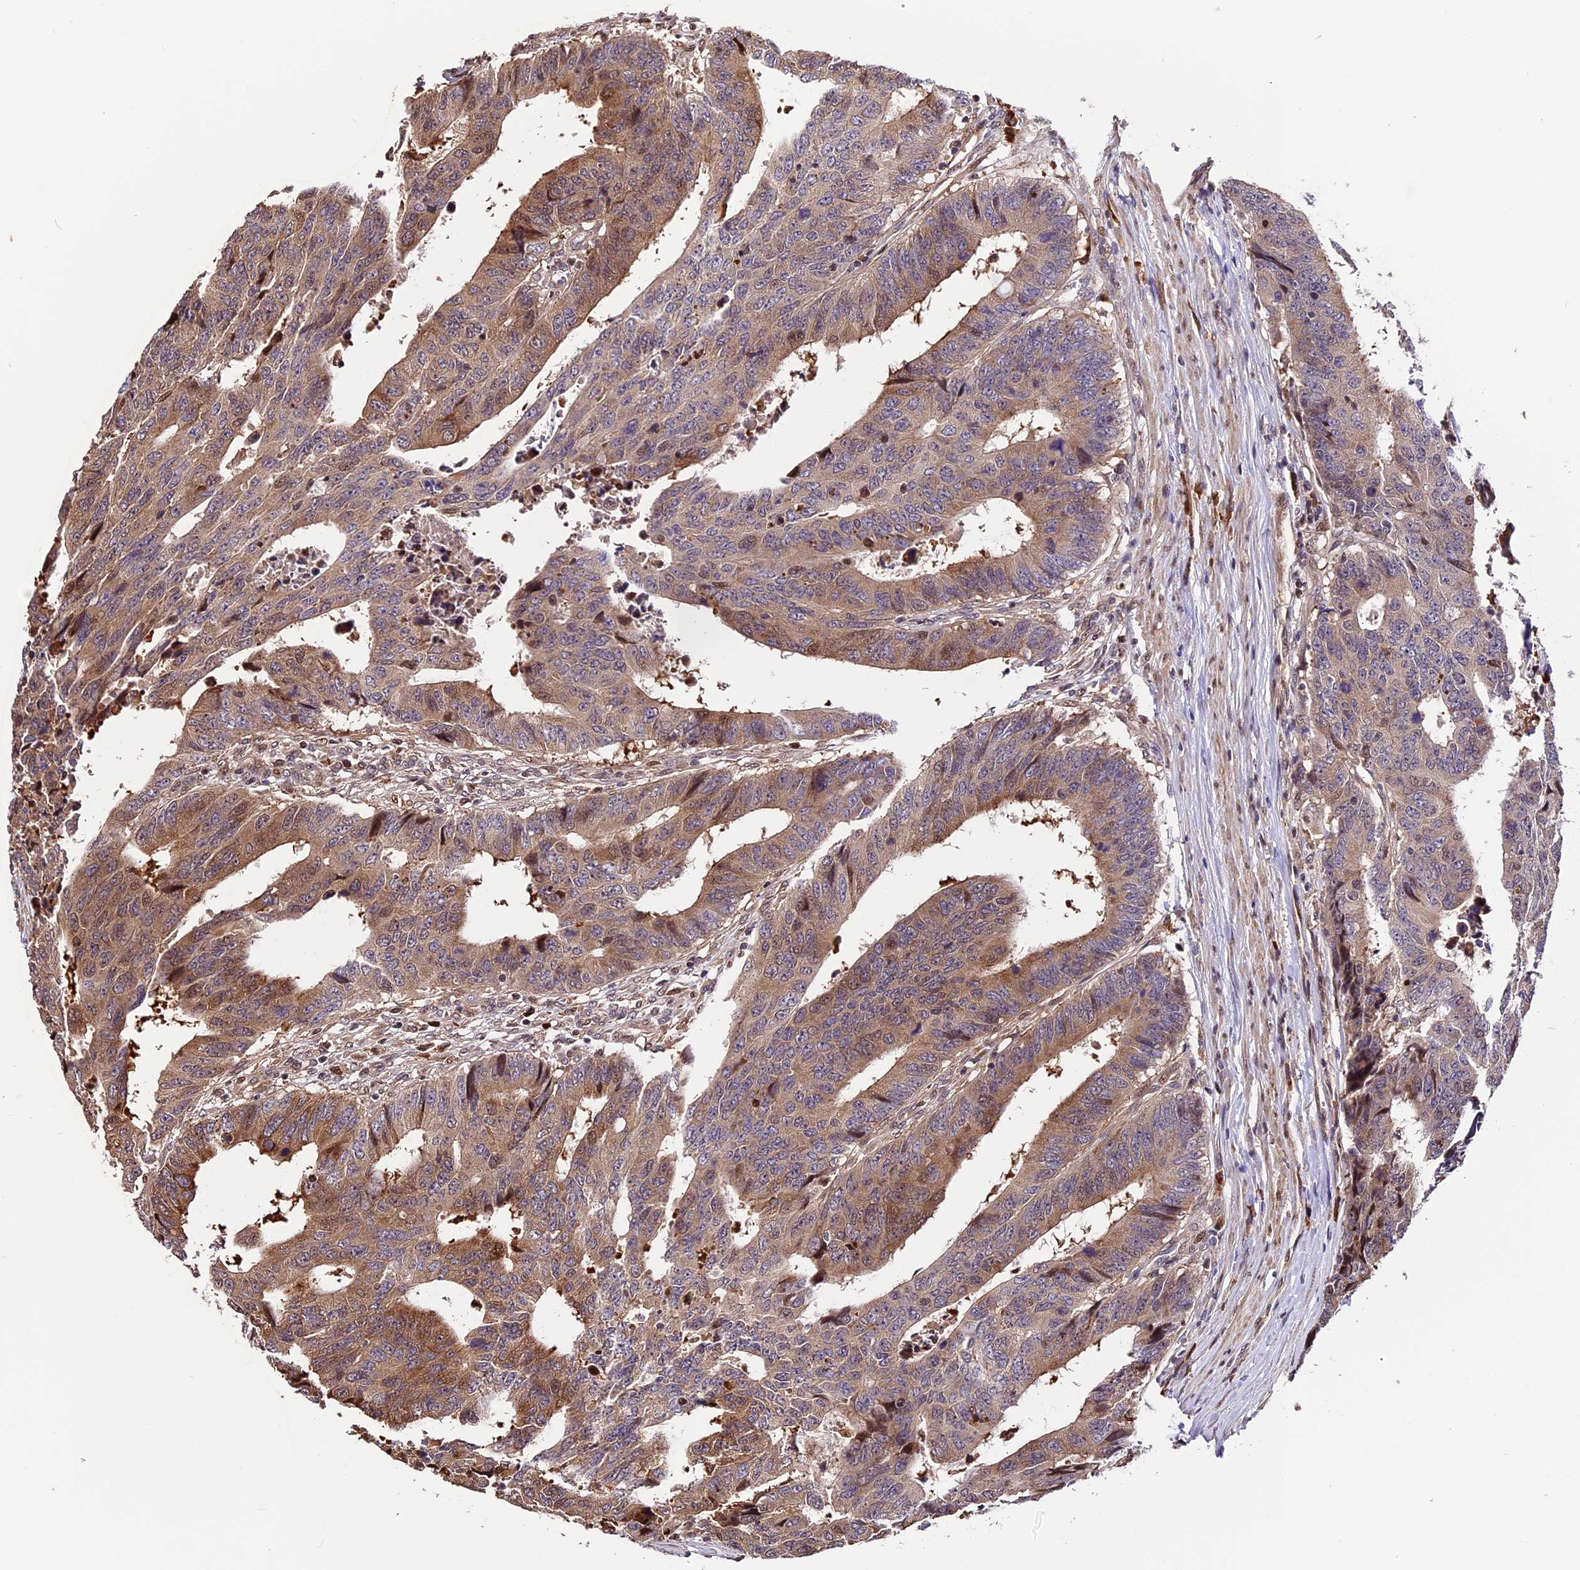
{"staining": {"intensity": "moderate", "quantity": "25%-75%", "location": "cytoplasmic/membranous"}, "tissue": "colorectal cancer", "cell_type": "Tumor cells", "image_type": "cancer", "snomed": [{"axis": "morphology", "description": "Adenocarcinoma, NOS"}, {"axis": "topography", "description": "Rectum"}], "caption": "Tumor cells display medium levels of moderate cytoplasmic/membranous staining in approximately 25%-75% of cells in colorectal cancer (adenocarcinoma).", "gene": "HERPUD1", "patient": {"sex": "male", "age": 84}}